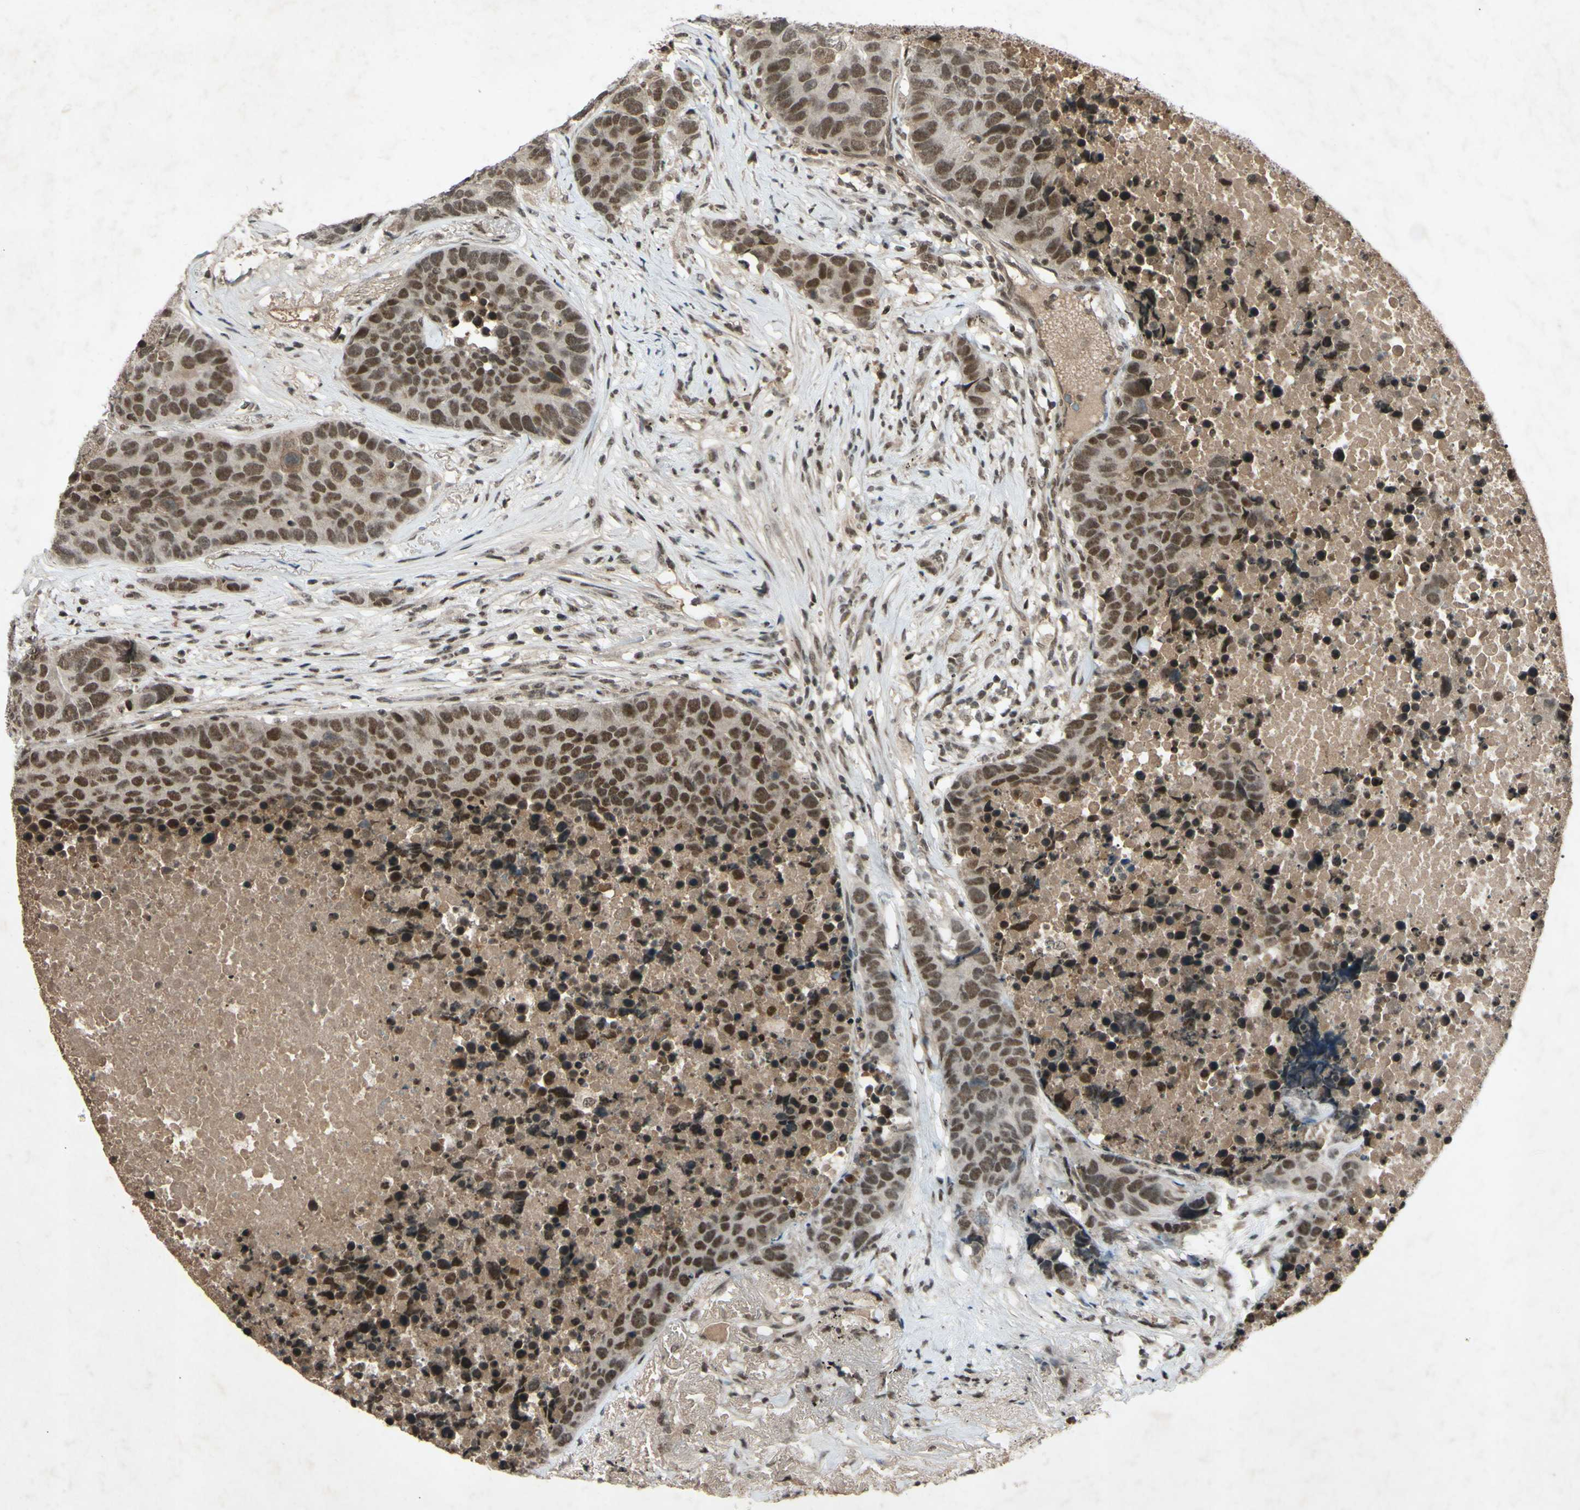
{"staining": {"intensity": "moderate", "quantity": ">75%", "location": "cytoplasmic/membranous,nuclear"}, "tissue": "carcinoid", "cell_type": "Tumor cells", "image_type": "cancer", "snomed": [{"axis": "morphology", "description": "Carcinoid, malignant, NOS"}, {"axis": "topography", "description": "Lung"}], "caption": "The micrograph exhibits immunohistochemical staining of malignant carcinoid. There is moderate cytoplasmic/membranous and nuclear staining is present in about >75% of tumor cells.", "gene": "SNW1", "patient": {"sex": "male", "age": 60}}